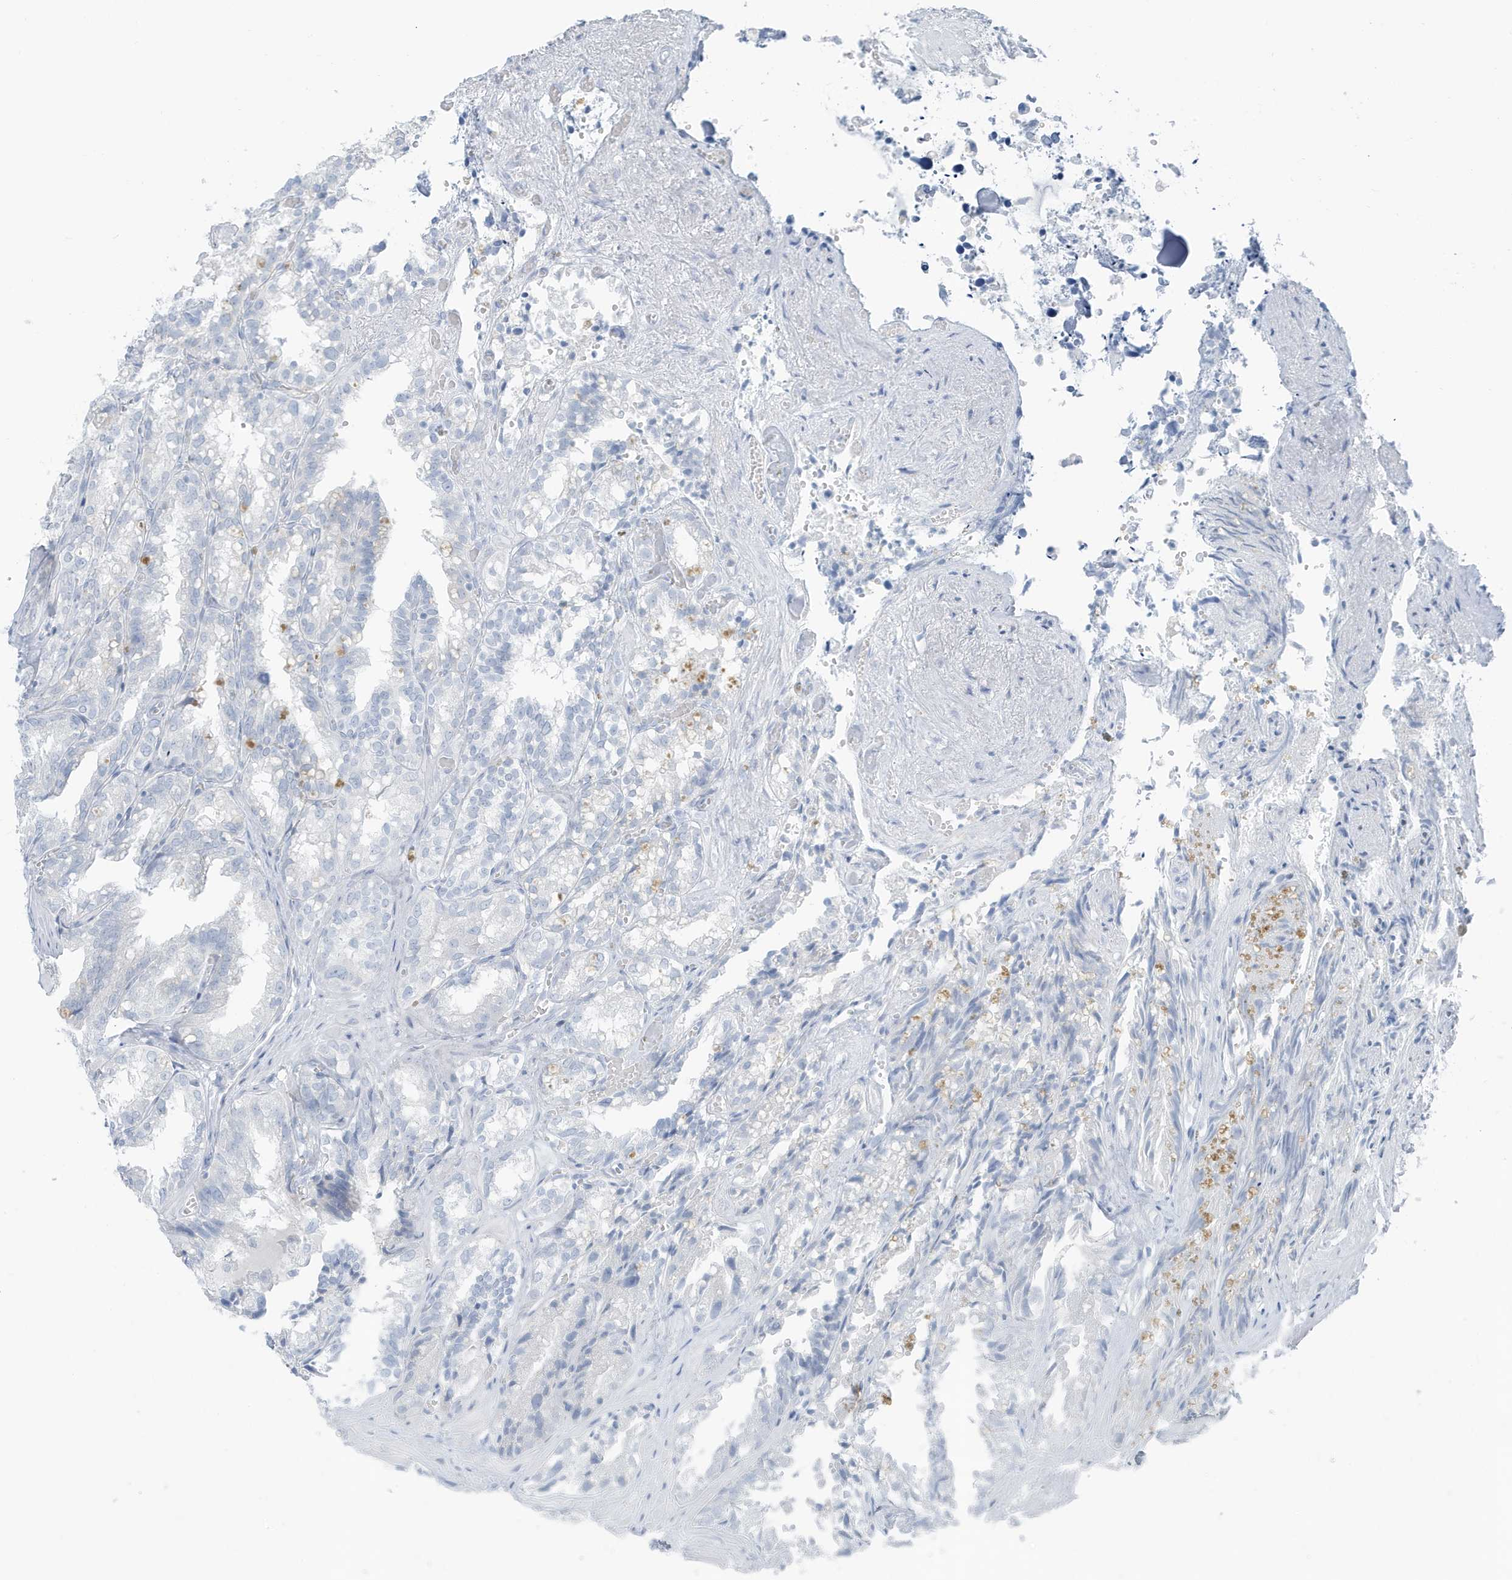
{"staining": {"intensity": "negative", "quantity": "none", "location": "none"}, "tissue": "seminal vesicle", "cell_type": "Glandular cells", "image_type": "normal", "snomed": [{"axis": "morphology", "description": "Normal tissue, NOS"}, {"axis": "topography", "description": "Prostate"}, {"axis": "topography", "description": "Seminal veicle"}], "caption": "This is an immunohistochemistry (IHC) micrograph of normal seminal vesicle. There is no staining in glandular cells.", "gene": "ZFP64", "patient": {"sex": "male", "age": 51}}